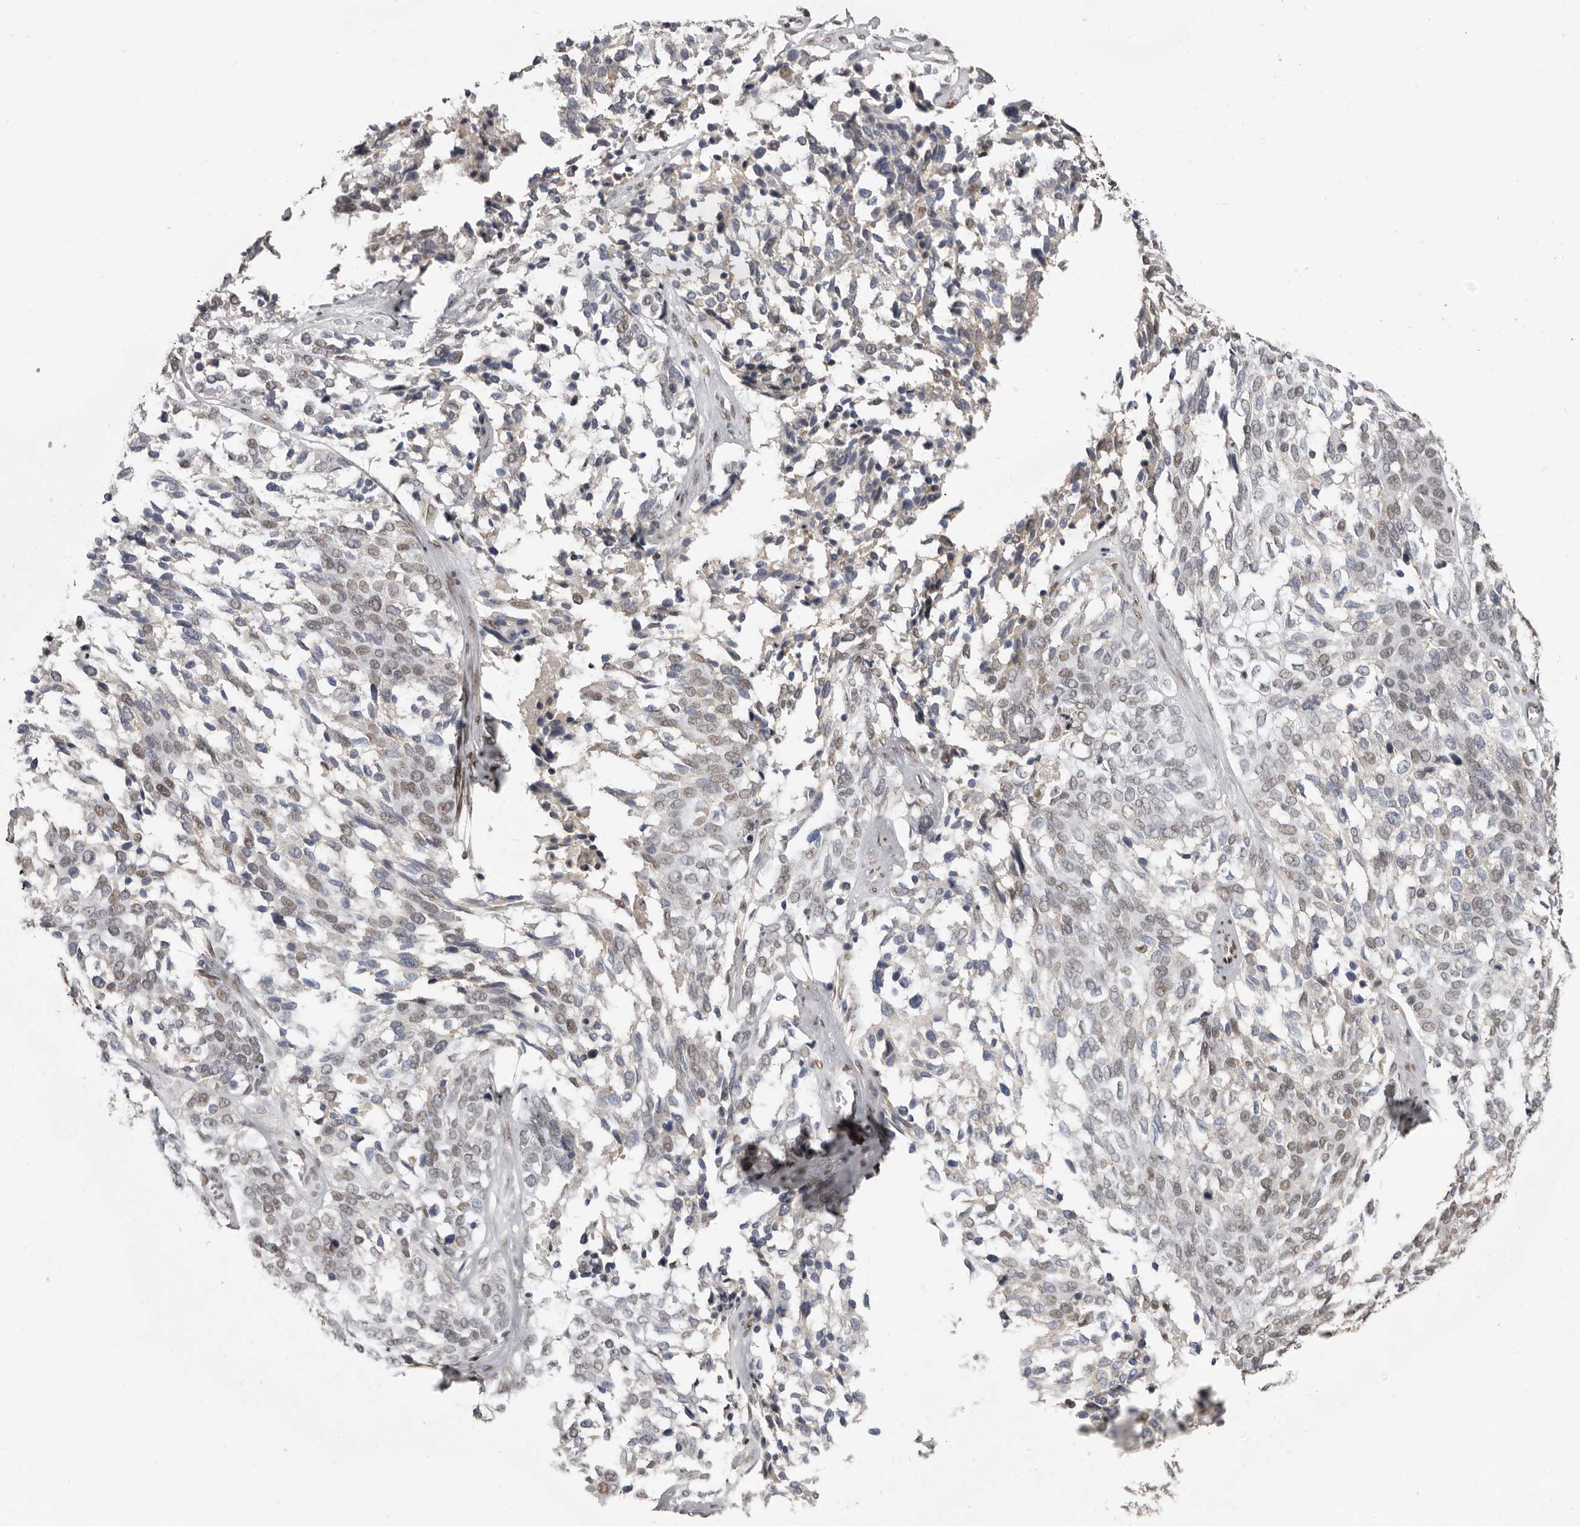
{"staining": {"intensity": "weak", "quantity": "<25%", "location": "nuclear"}, "tissue": "ovarian cancer", "cell_type": "Tumor cells", "image_type": "cancer", "snomed": [{"axis": "morphology", "description": "Cystadenocarcinoma, serous, NOS"}, {"axis": "topography", "description": "Ovary"}], "caption": "The micrograph reveals no significant expression in tumor cells of ovarian serous cystadenocarcinoma.", "gene": "SCAF4", "patient": {"sex": "female", "age": 44}}